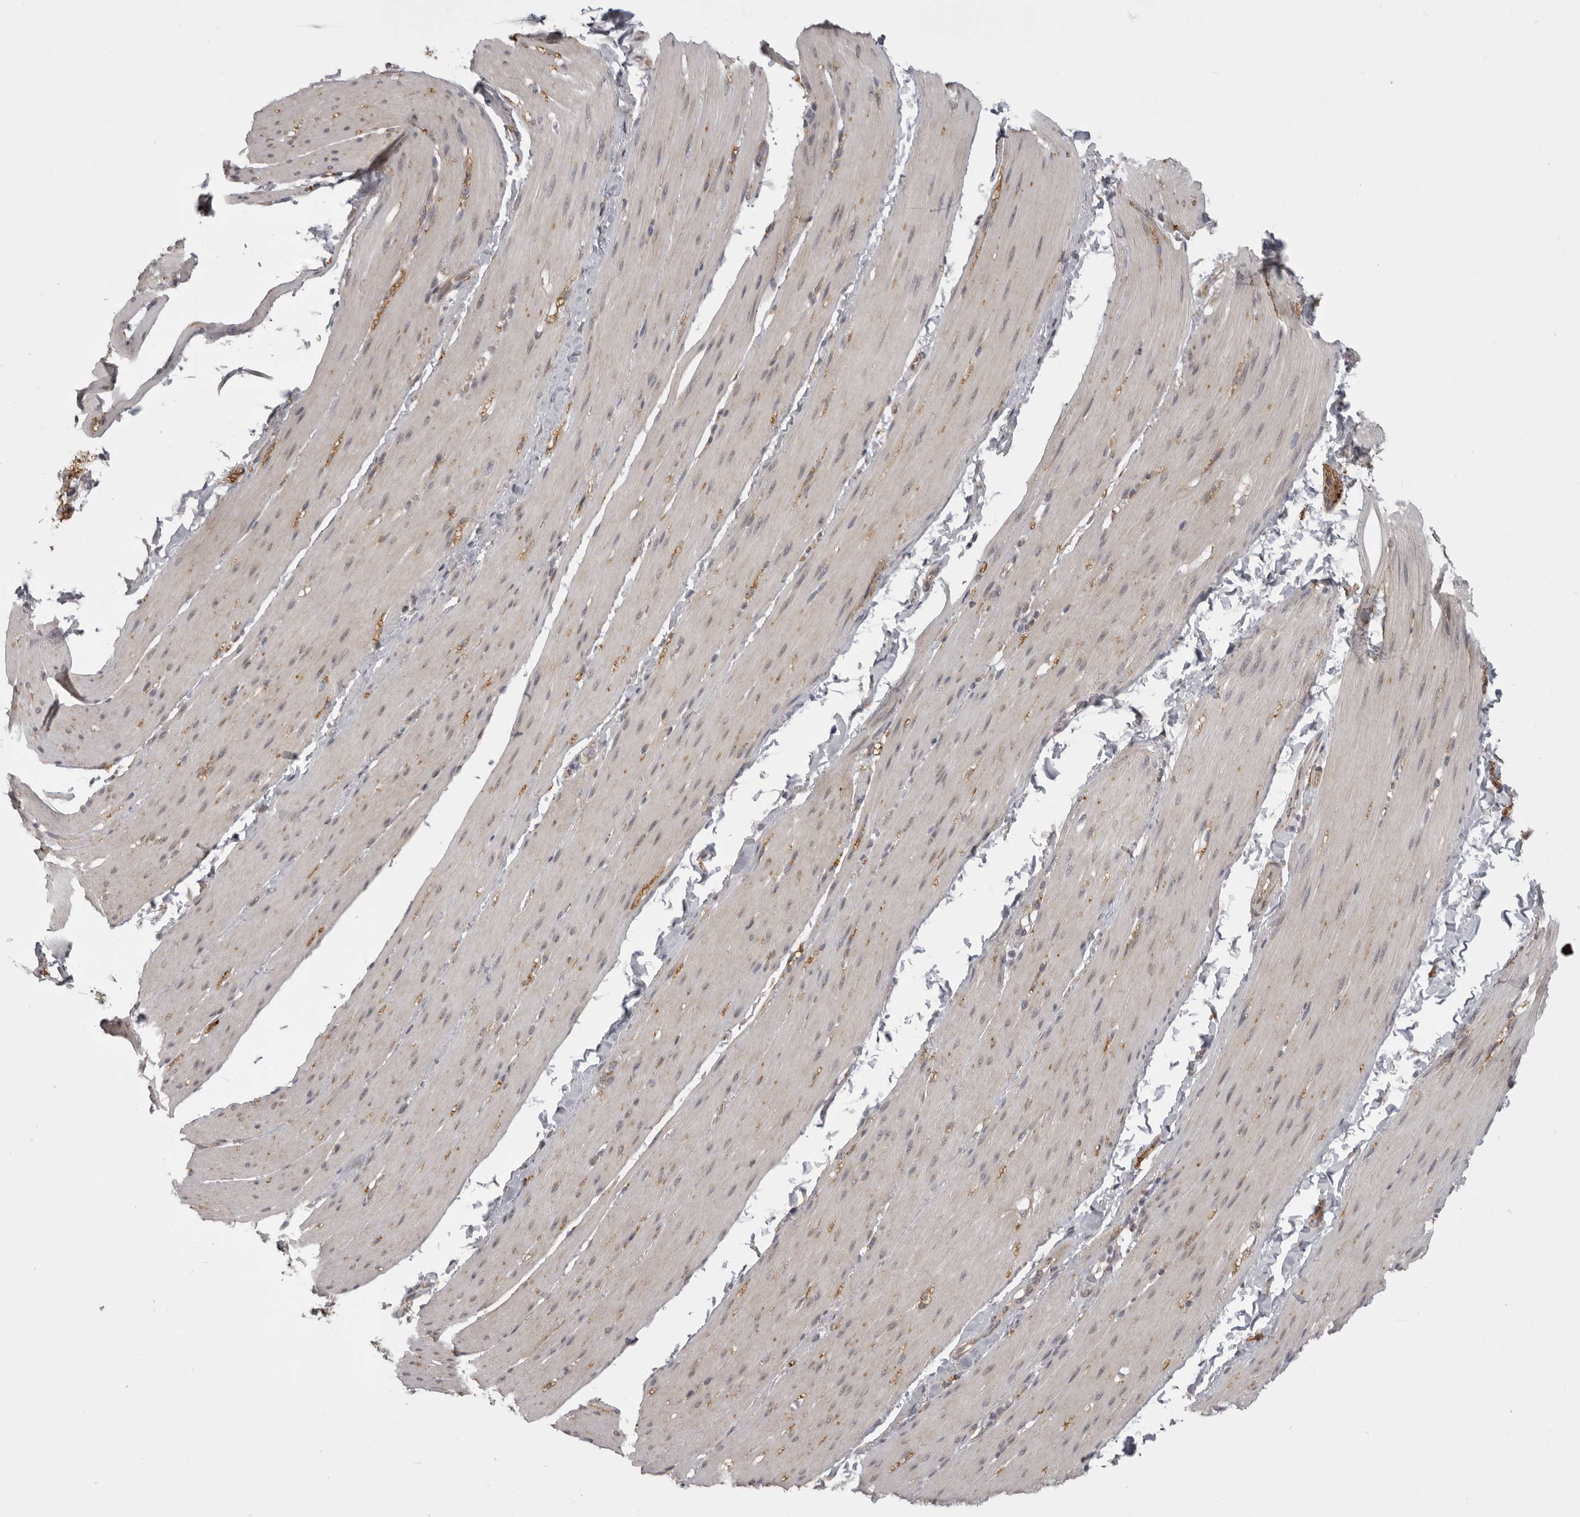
{"staining": {"intensity": "weak", "quantity": "<25%", "location": "cytoplasmic/membranous"}, "tissue": "smooth muscle", "cell_type": "Smooth muscle cells", "image_type": "normal", "snomed": [{"axis": "morphology", "description": "Normal tissue, NOS"}, {"axis": "topography", "description": "Smooth muscle"}, {"axis": "topography", "description": "Small intestine"}], "caption": "This histopathology image is of normal smooth muscle stained with immunohistochemistry (IHC) to label a protein in brown with the nuclei are counter-stained blue. There is no positivity in smooth muscle cells. (Immunohistochemistry, brightfield microscopy, high magnification).", "gene": "EPHA10", "patient": {"sex": "female", "age": 84}}